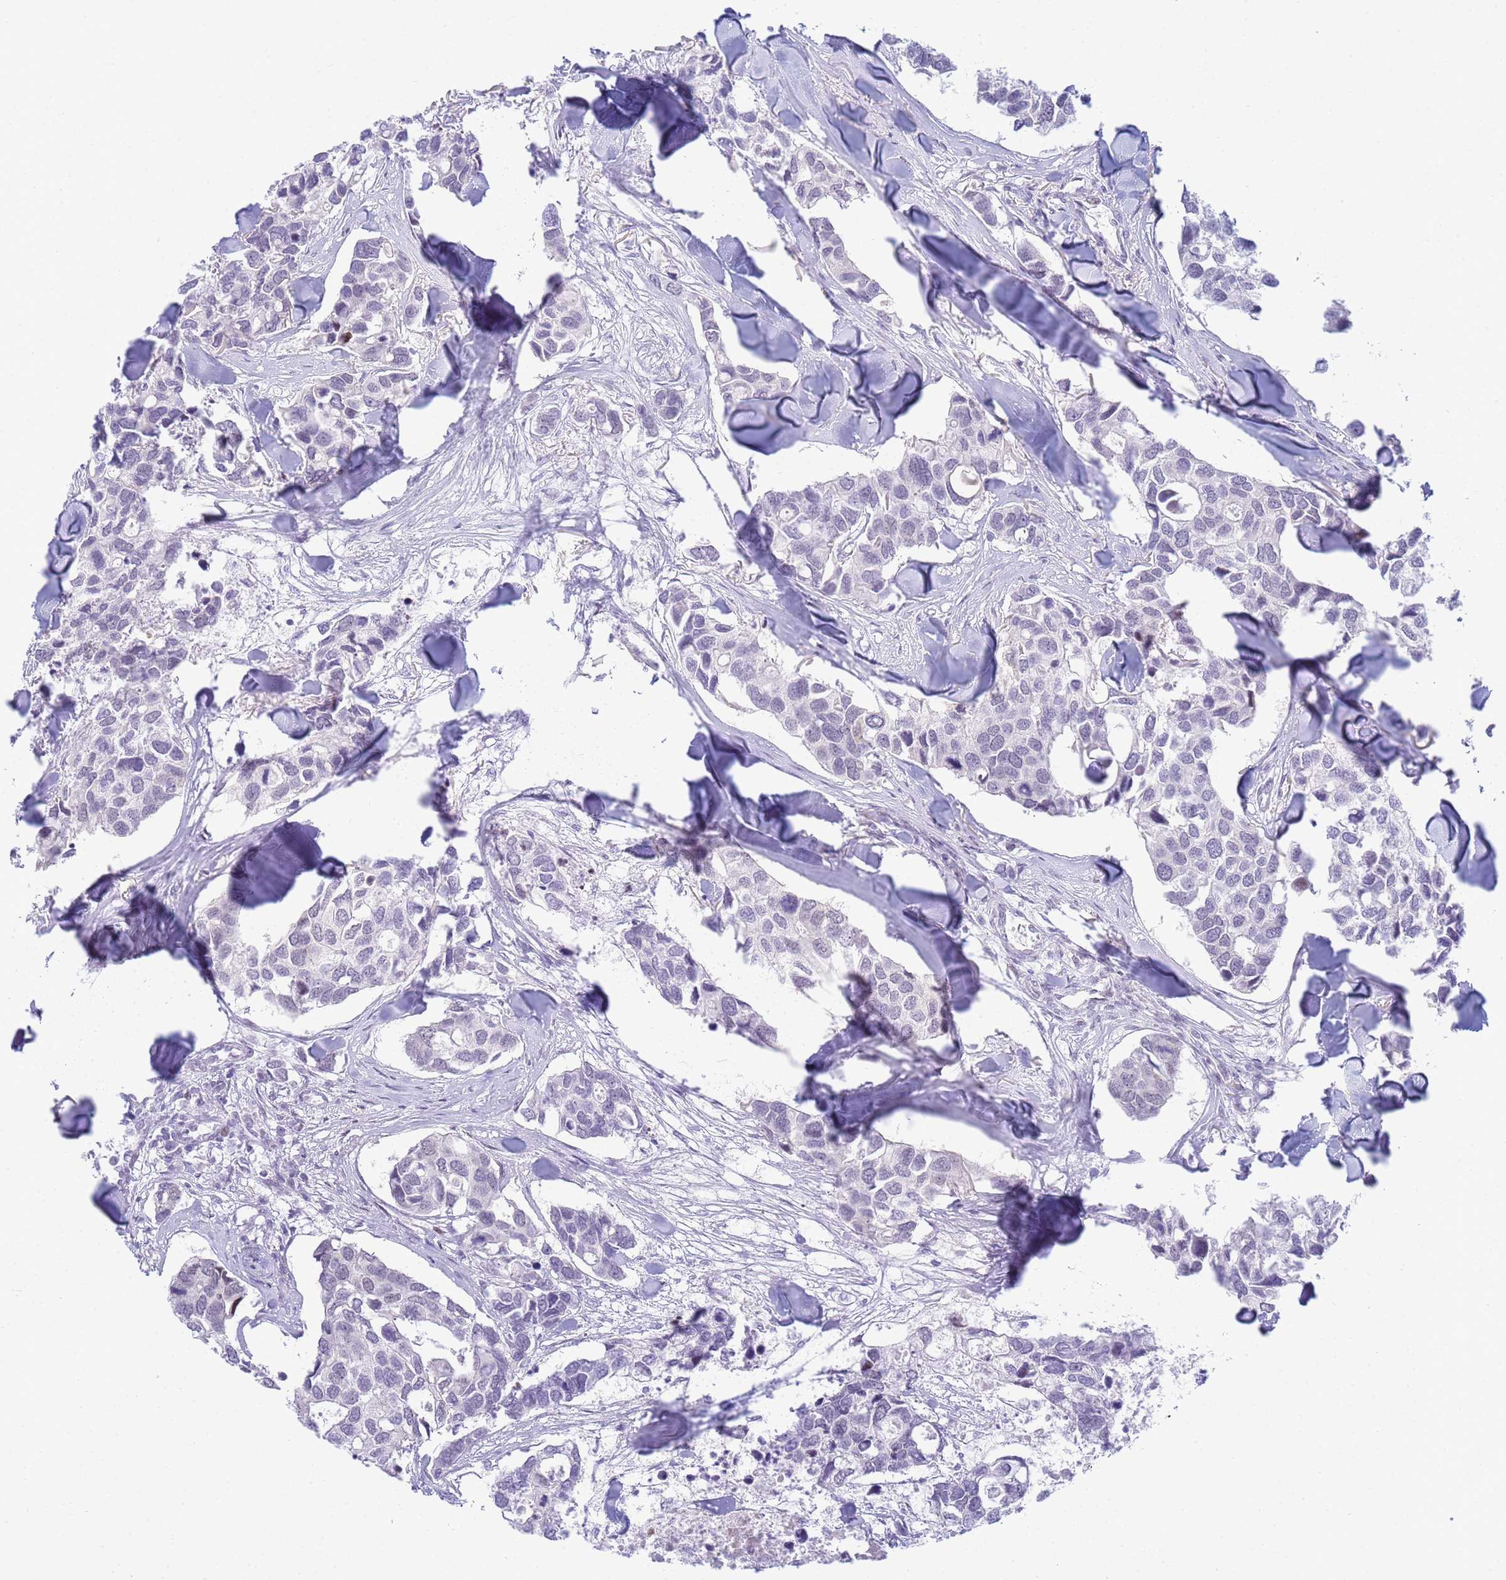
{"staining": {"intensity": "negative", "quantity": "none", "location": "none"}, "tissue": "breast cancer", "cell_type": "Tumor cells", "image_type": "cancer", "snomed": [{"axis": "morphology", "description": "Duct carcinoma"}, {"axis": "topography", "description": "Breast"}], "caption": "Tumor cells are negative for protein expression in human breast infiltrating ductal carcinoma.", "gene": "SNX20", "patient": {"sex": "female", "age": 83}}